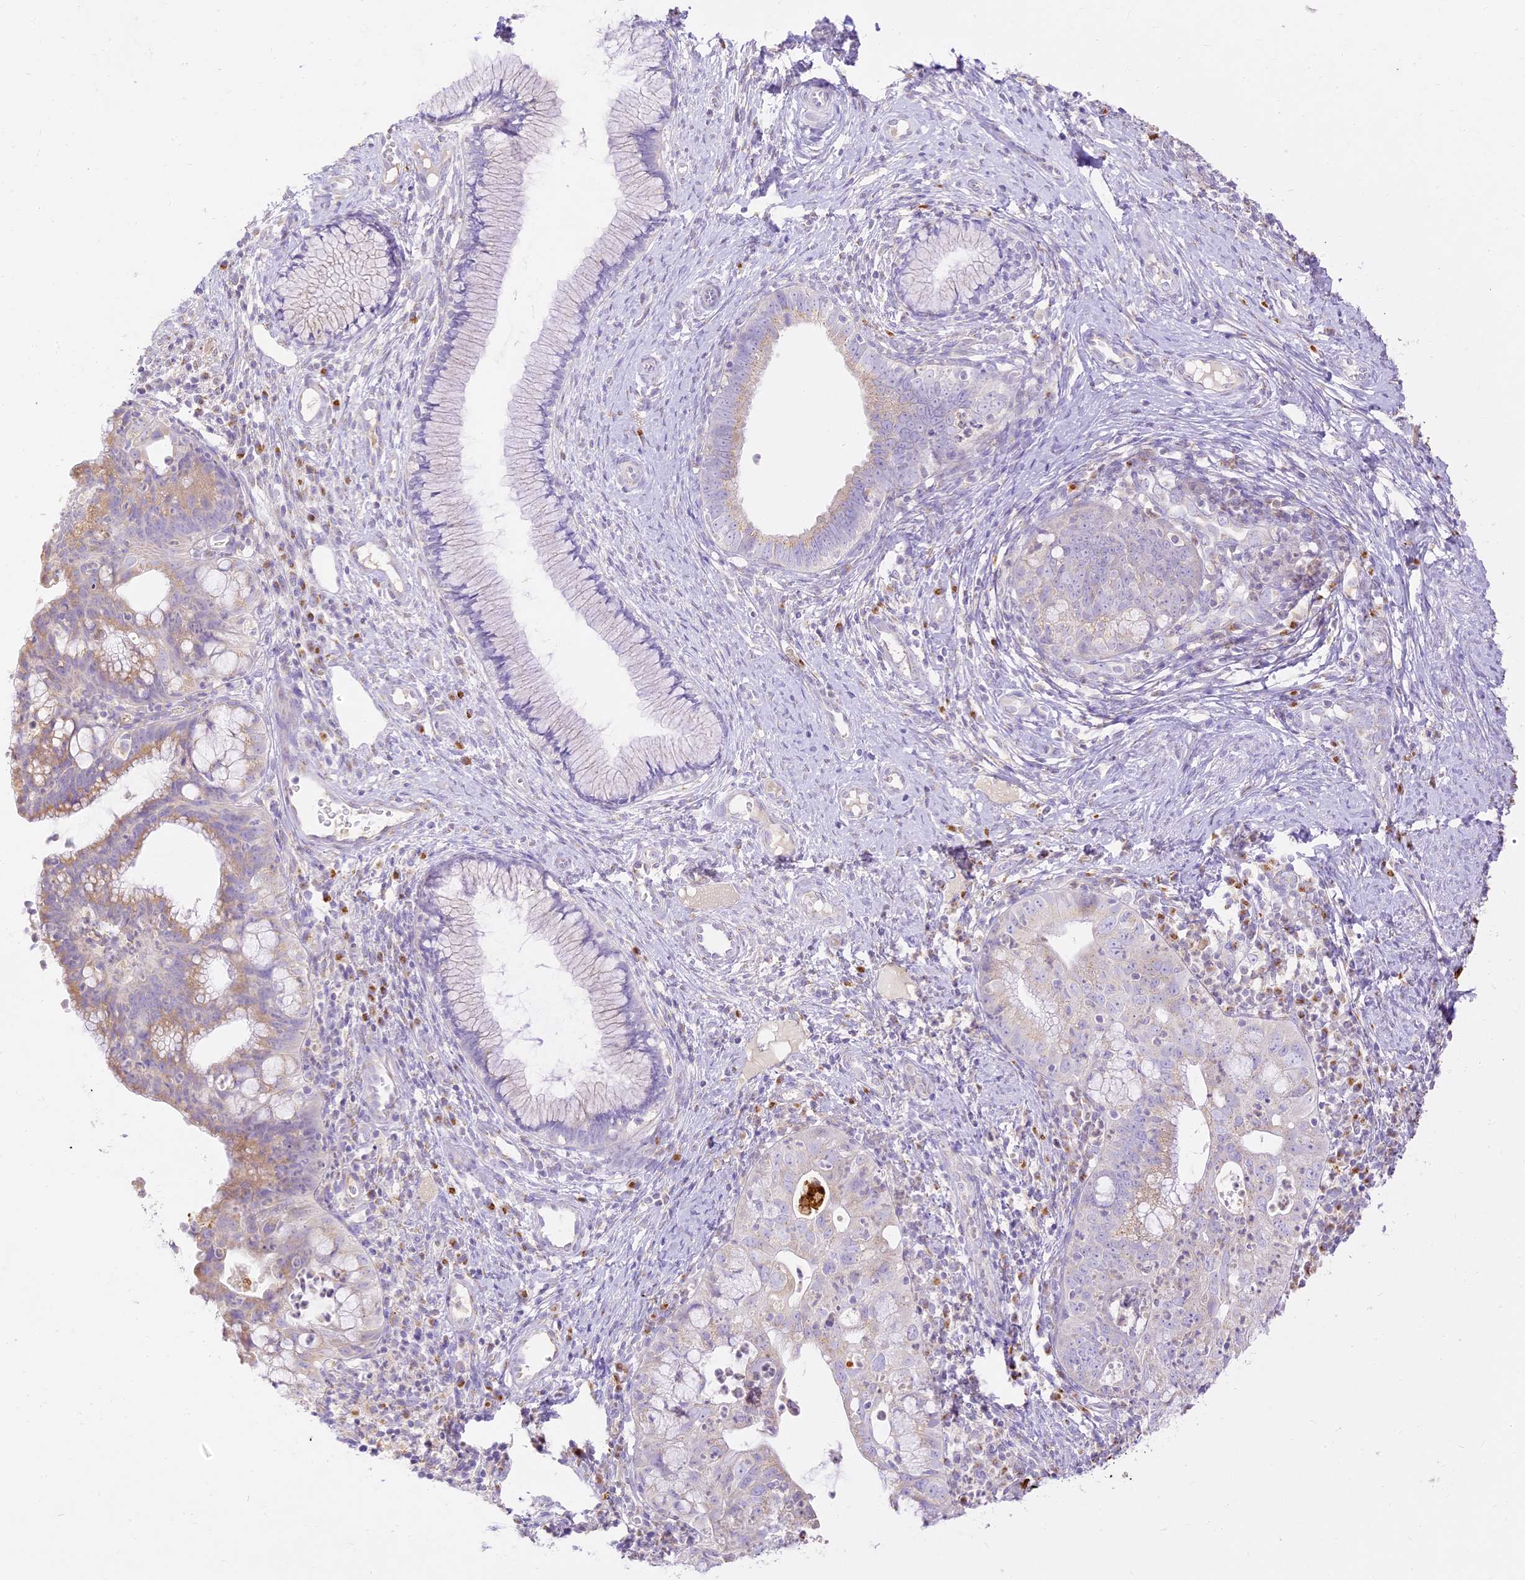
{"staining": {"intensity": "moderate", "quantity": "<25%", "location": "cytoplasmic/membranous"}, "tissue": "cervical cancer", "cell_type": "Tumor cells", "image_type": "cancer", "snomed": [{"axis": "morphology", "description": "Adenocarcinoma, NOS"}, {"axis": "topography", "description": "Cervix"}], "caption": "A photomicrograph of human cervical cancer stained for a protein demonstrates moderate cytoplasmic/membranous brown staining in tumor cells.", "gene": "SEC13", "patient": {"sex": "female", "age": 36}}